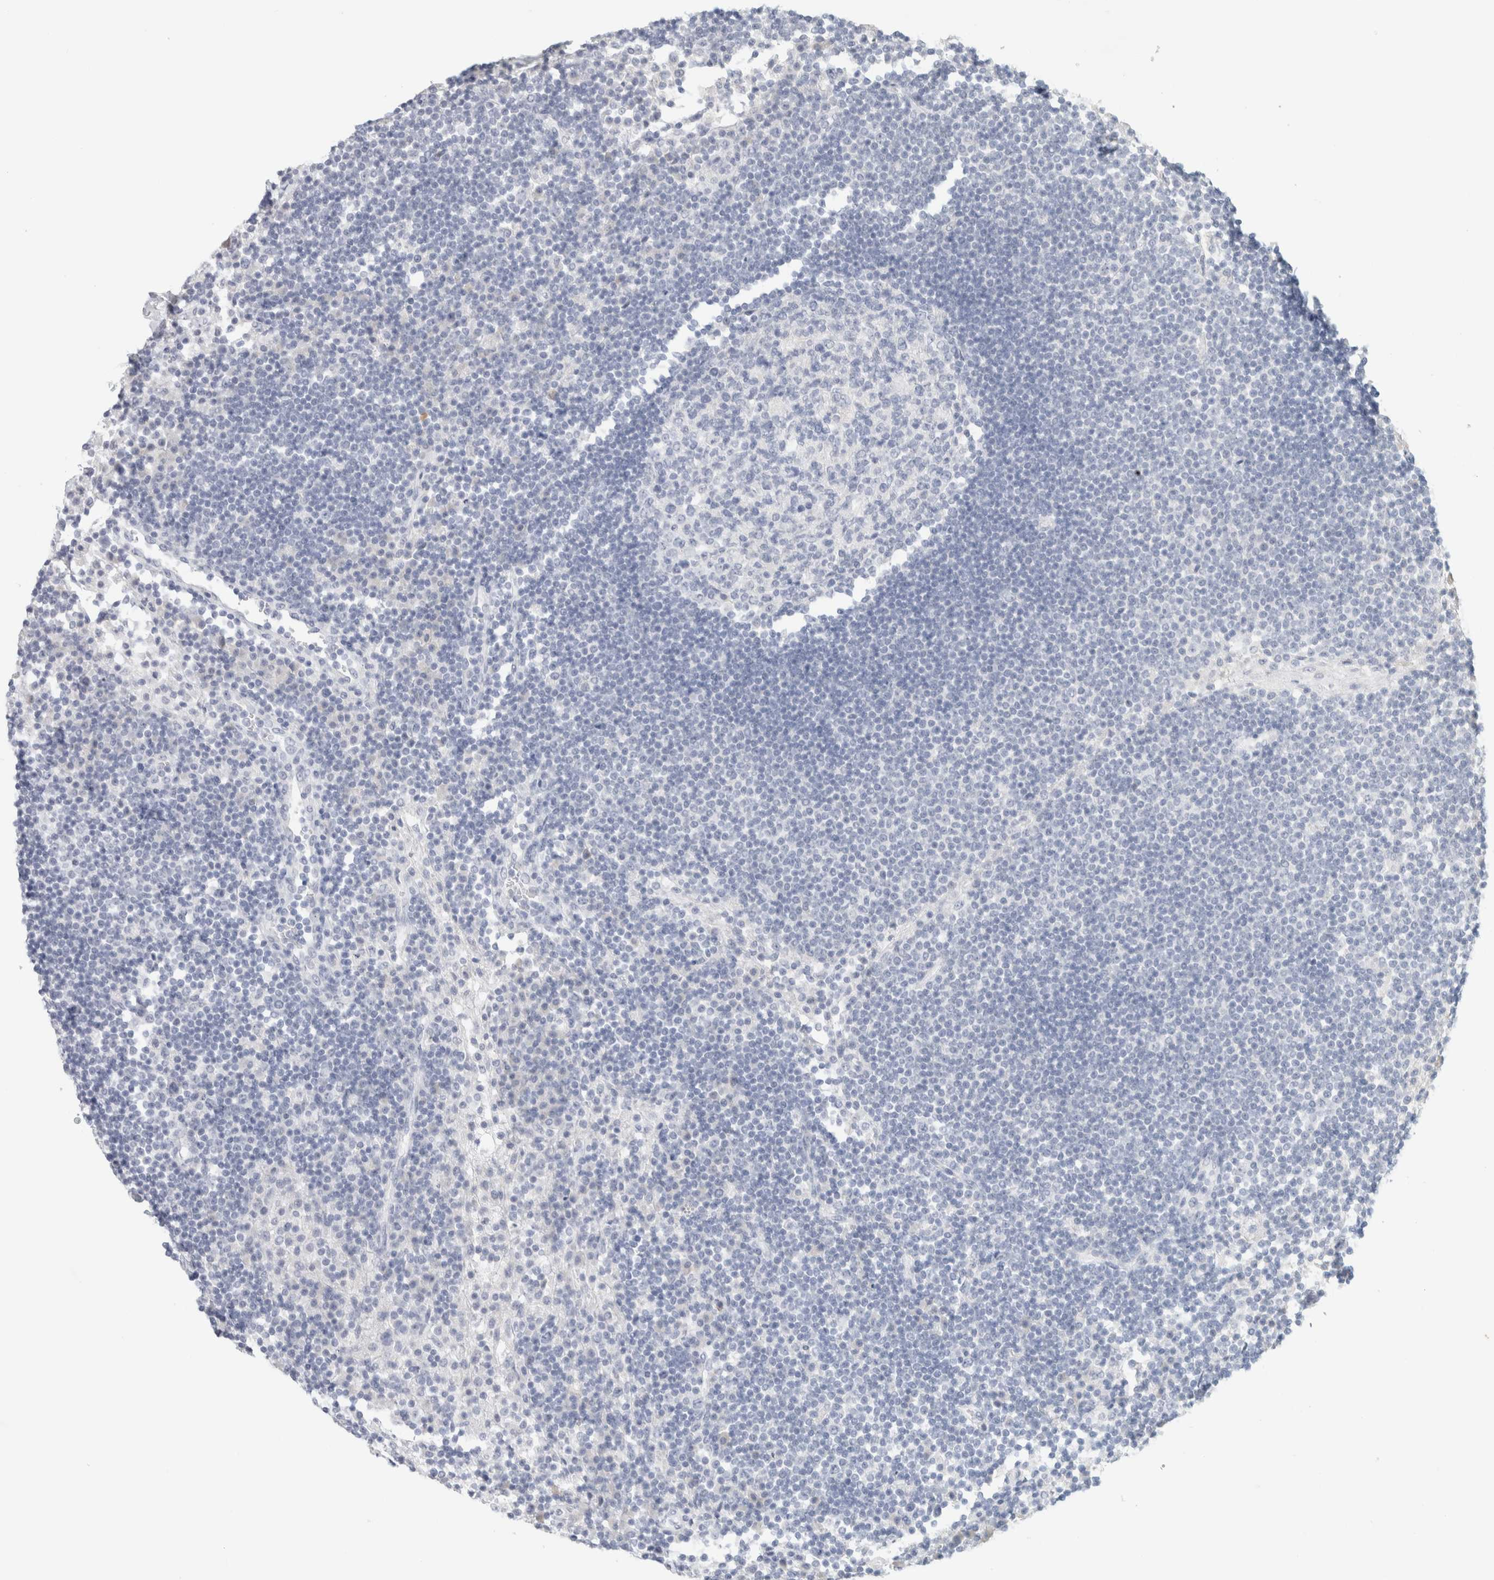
{"staining": {"intensity": "negative", "quantity": "none", "location": "none"}, "tissue": "lymph node", "cell_type": "Germinal center cells", "image_type": "normal", "snomed": [{"axis": "morphology", "description": "Normal tissue, NOS"}, {"axis": "topography", "description": "Lymph node"}], "caption": "A high-resolution photomicrograph shows immunohistochemistry (IHC) staining of benign lymph node, which shows no significant positivity in germinal center cells.", "gene": "NEFM", "patient": {"sex": "female", "age": 53}}